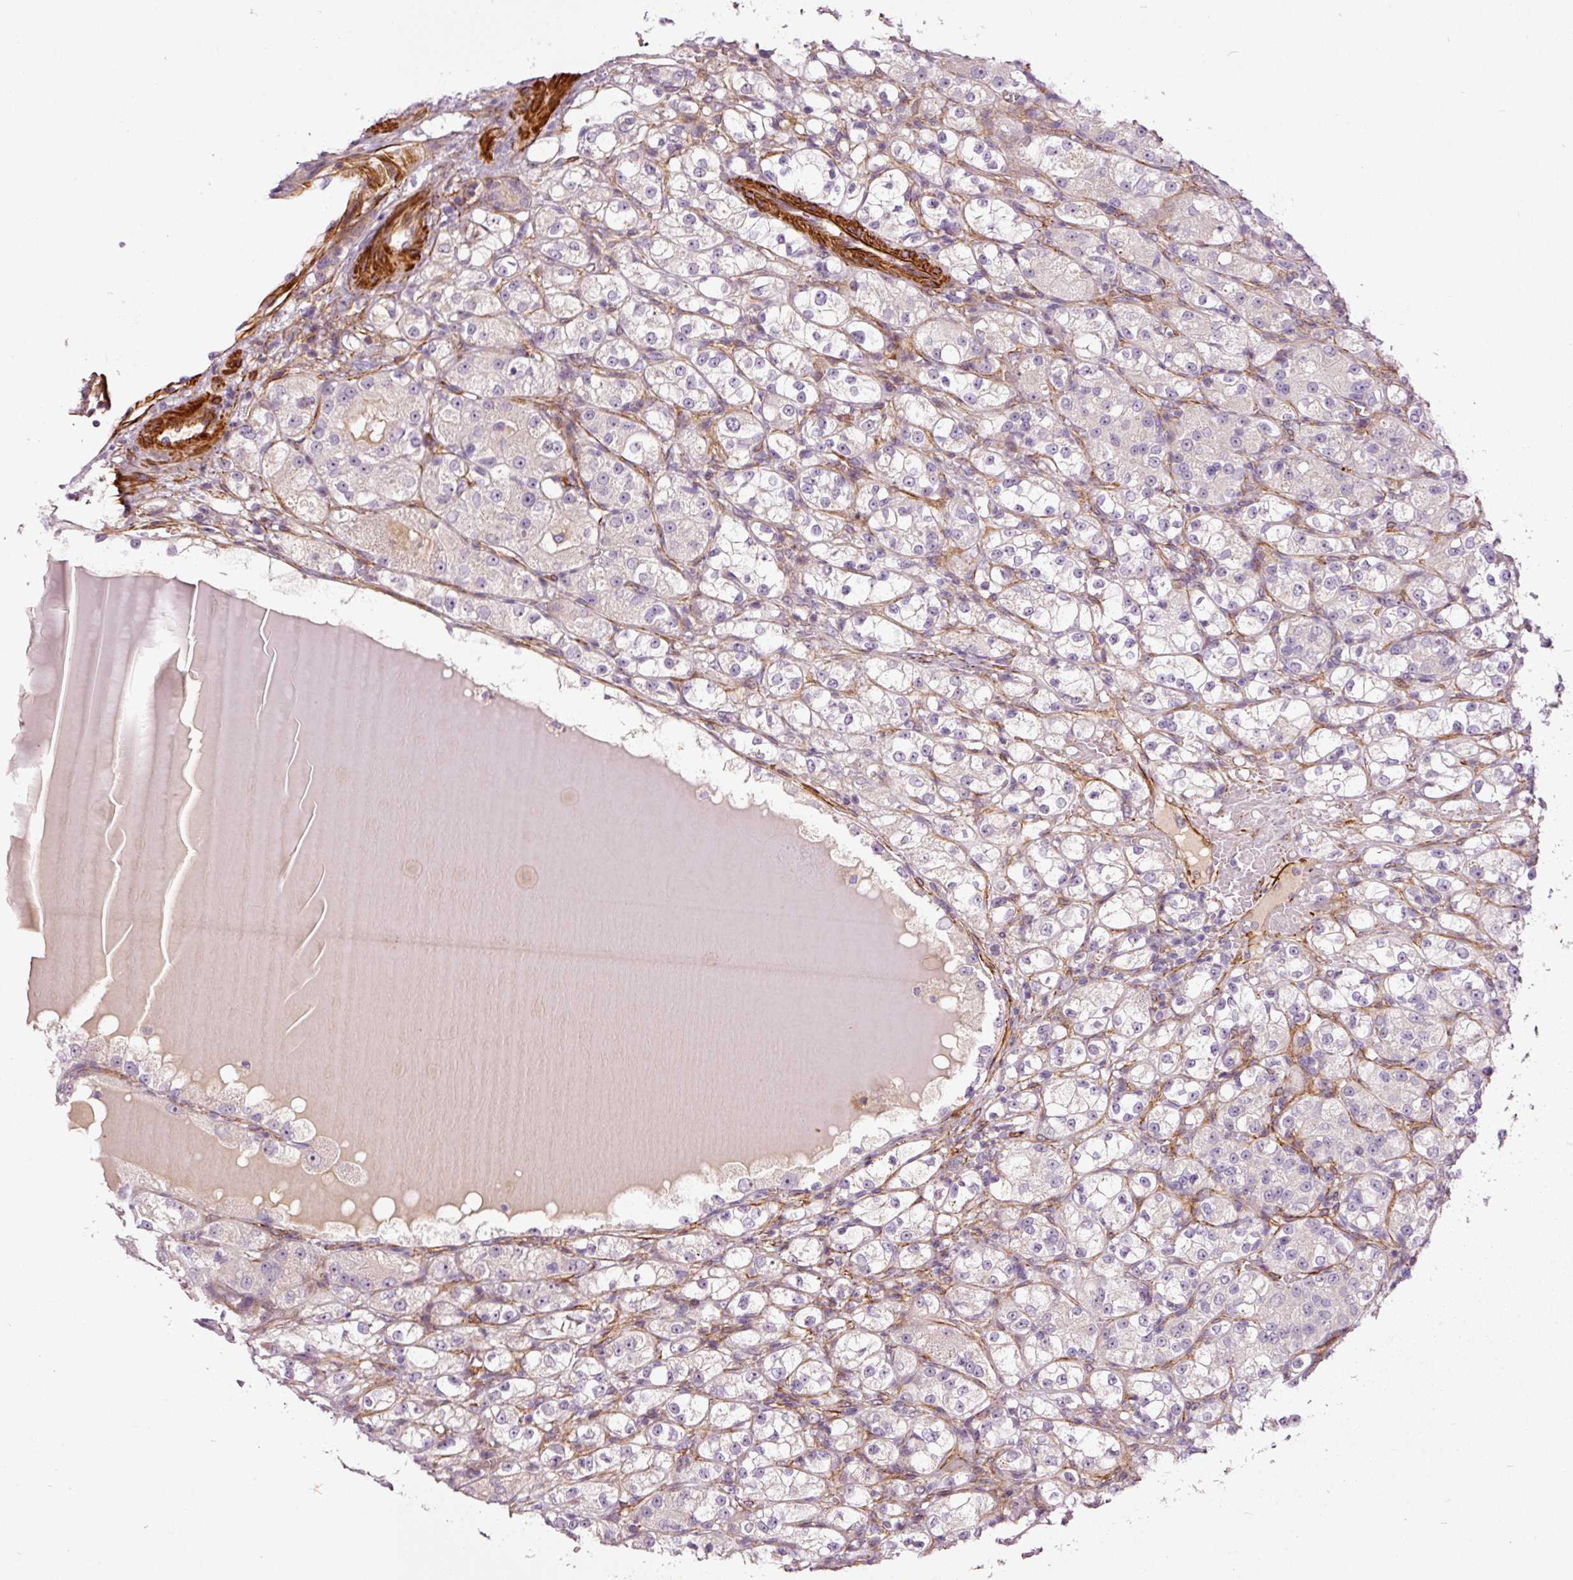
{"staining": {"intensity": "negative", "quantity": "none", "location": "none"}, "tissue": "renal cancer", "cell_type": "Tumor cells", "image_type": "cancer", "snomed": [{"axis": "morphology", "description": "Normal tissue, NOS"}, {"axis": "morphology", "description": "Adenocarcinoma, NOS"}, {"axis": "topography", "description": "Kidney"}], "caption": "Immunohistochemistry (IHC) of renal adenocarcinoma shows no expression in tumor cells.", "gene": "ANKRD20A1", "patient": {"sex": "male", "age": 61}}